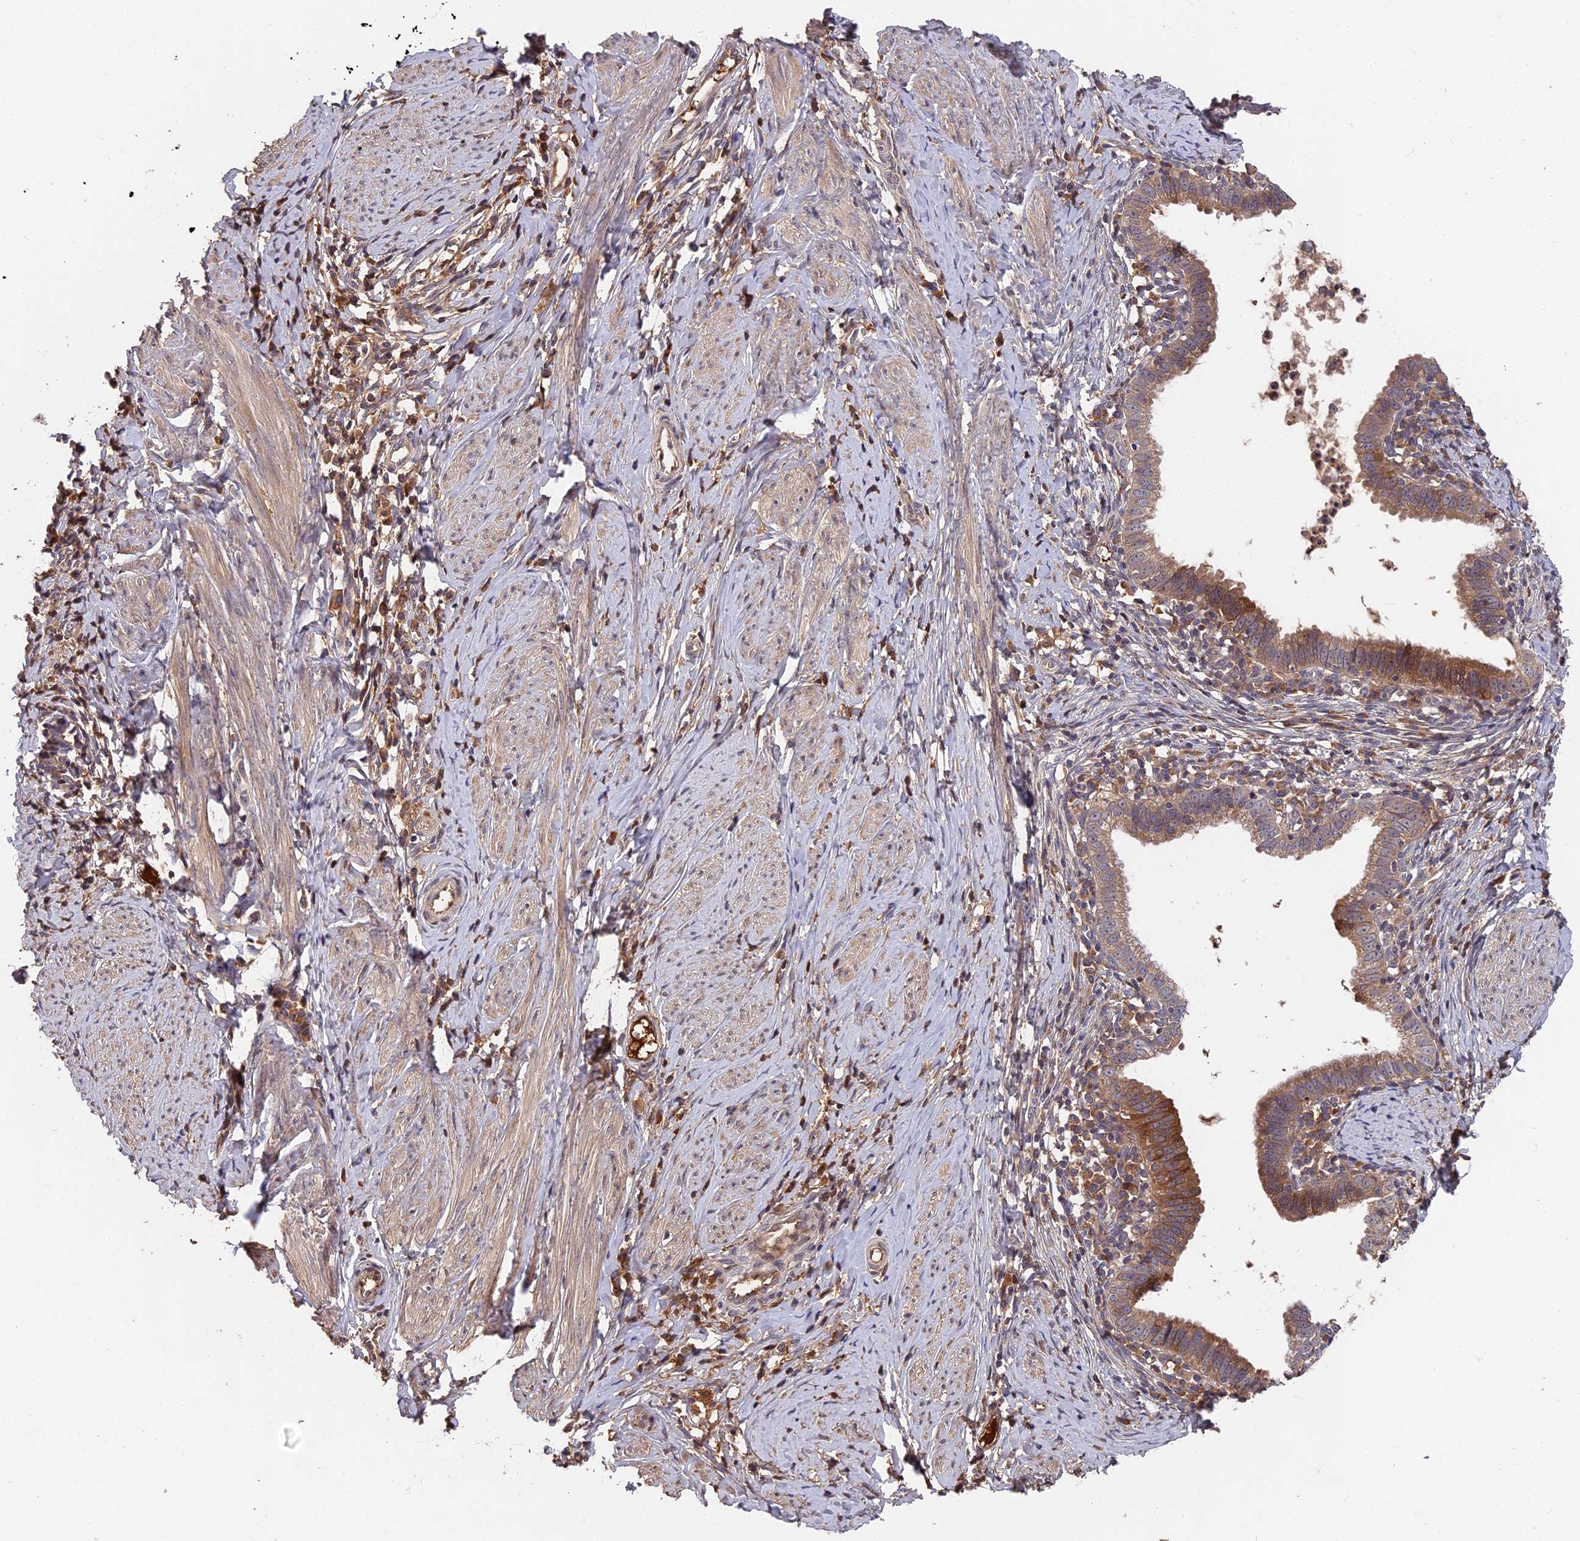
{"staining": {"intensity": "moderate", "quantity": ">75%", "location": "cytoplasmic/membranous"}, "tissue": "cervical cancer", "cell_type": "Tumor cells", "image_type": "cancer", "snomed": [{"axis": "morphology", "description": "Adenocarcinoma, NOS"}, {"axis": "topography", "description": "Cervix"}], "caption": "An immunohistochemistry (IHC) micrograph of neoplastic tissue is shown. Protein staining in brown shows moderate cytoplasmic/membranous positivity in cervical cancer within tumor cells.", "gene": "ITIH1", "patient": {"sex": "female", "age": 36}}